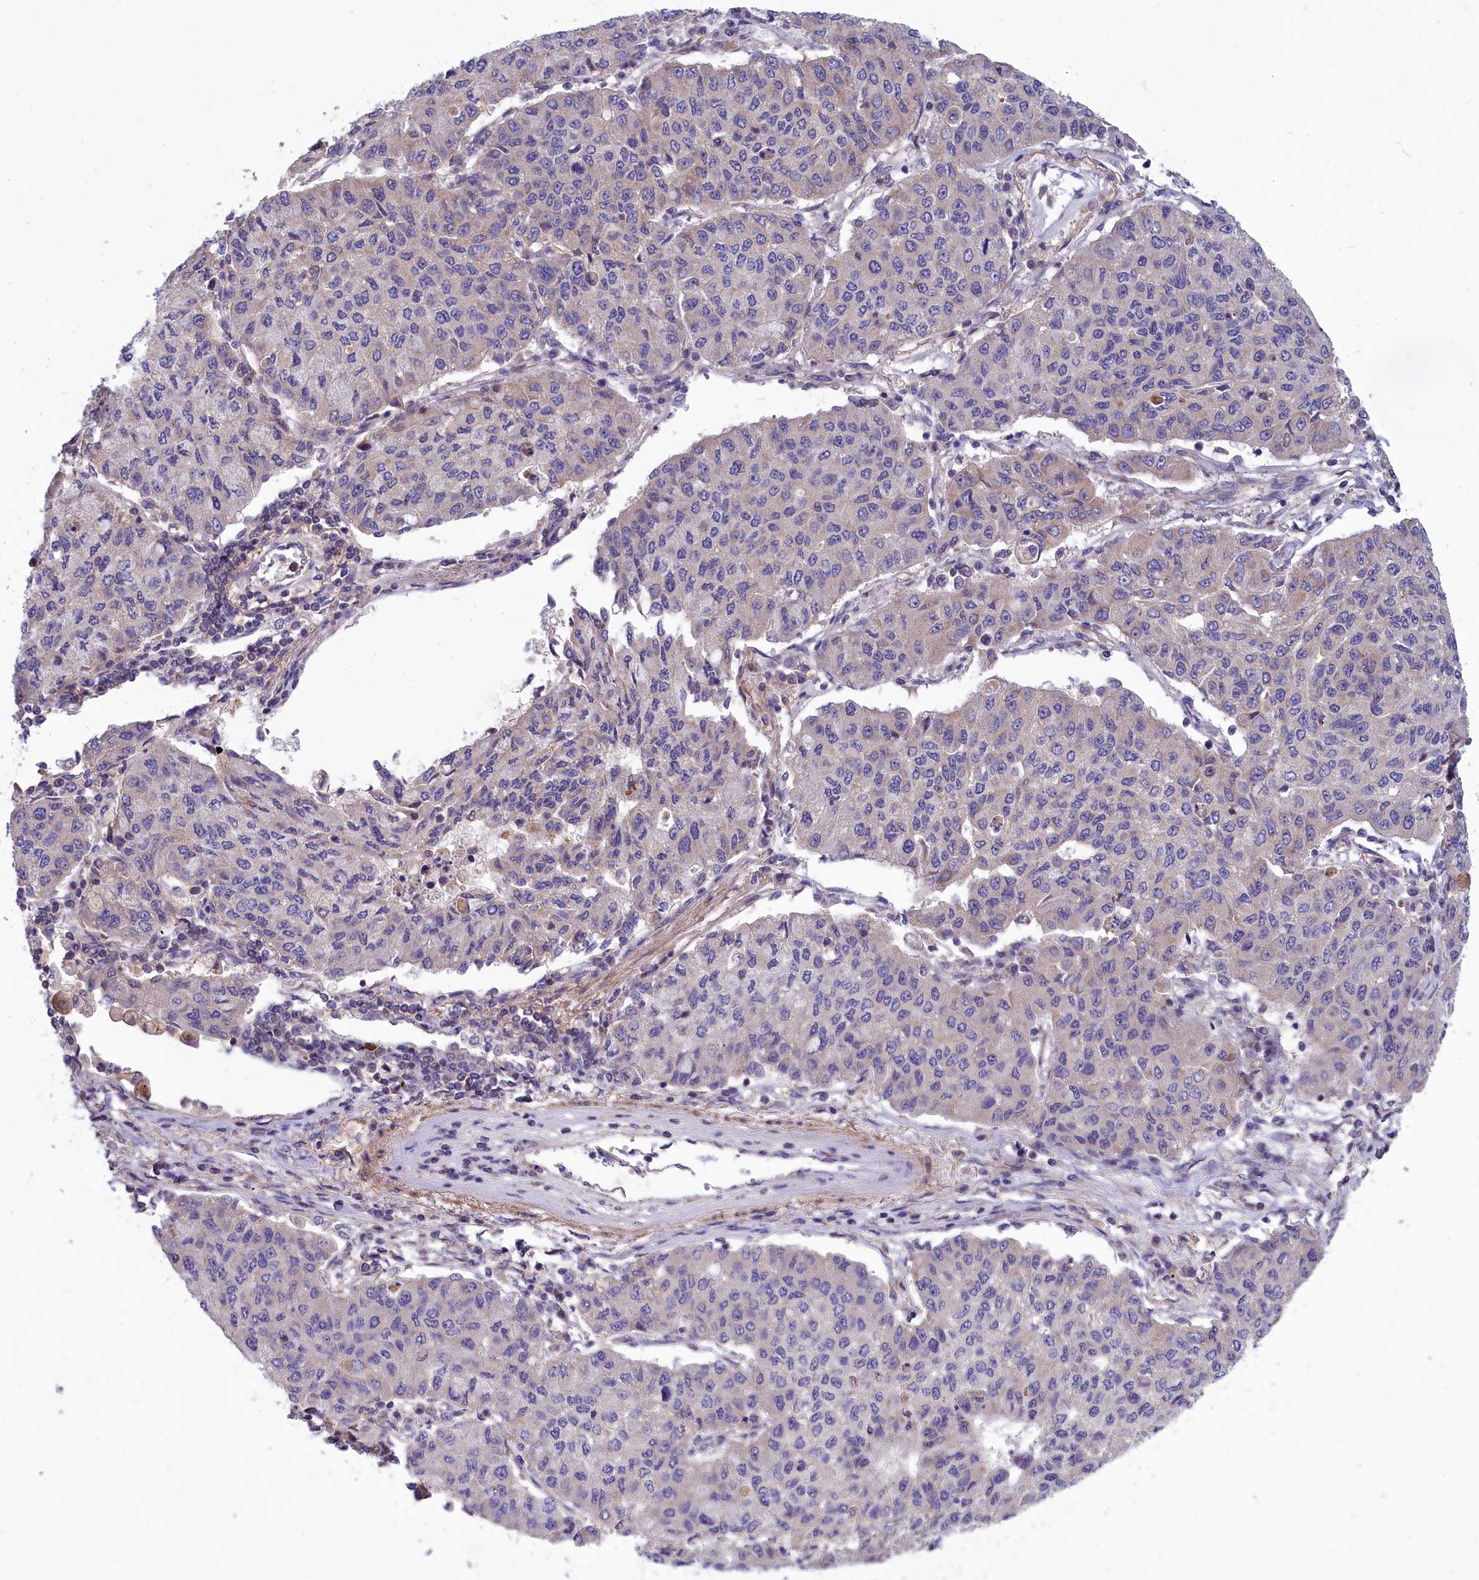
{"staining": {"intensity": "negative", "quantity": "none", "location": "none"}, "tissue": "lung cancer", "cell_type": "Tumor cells", "image_type": "cancer", "snomed": [{"axis": "morphology", "description": "Squamous cell carcinoma, NOS"}, {"axis": "topography", "description": "Lung"}], "caption": "Lung cancer (squamous cell carcinoma) was stained to show a protein in brown. There is no significant expression in tumor cells.", "gene": "AMDHD2", "patient": {"sex": "male", "age": 74}}